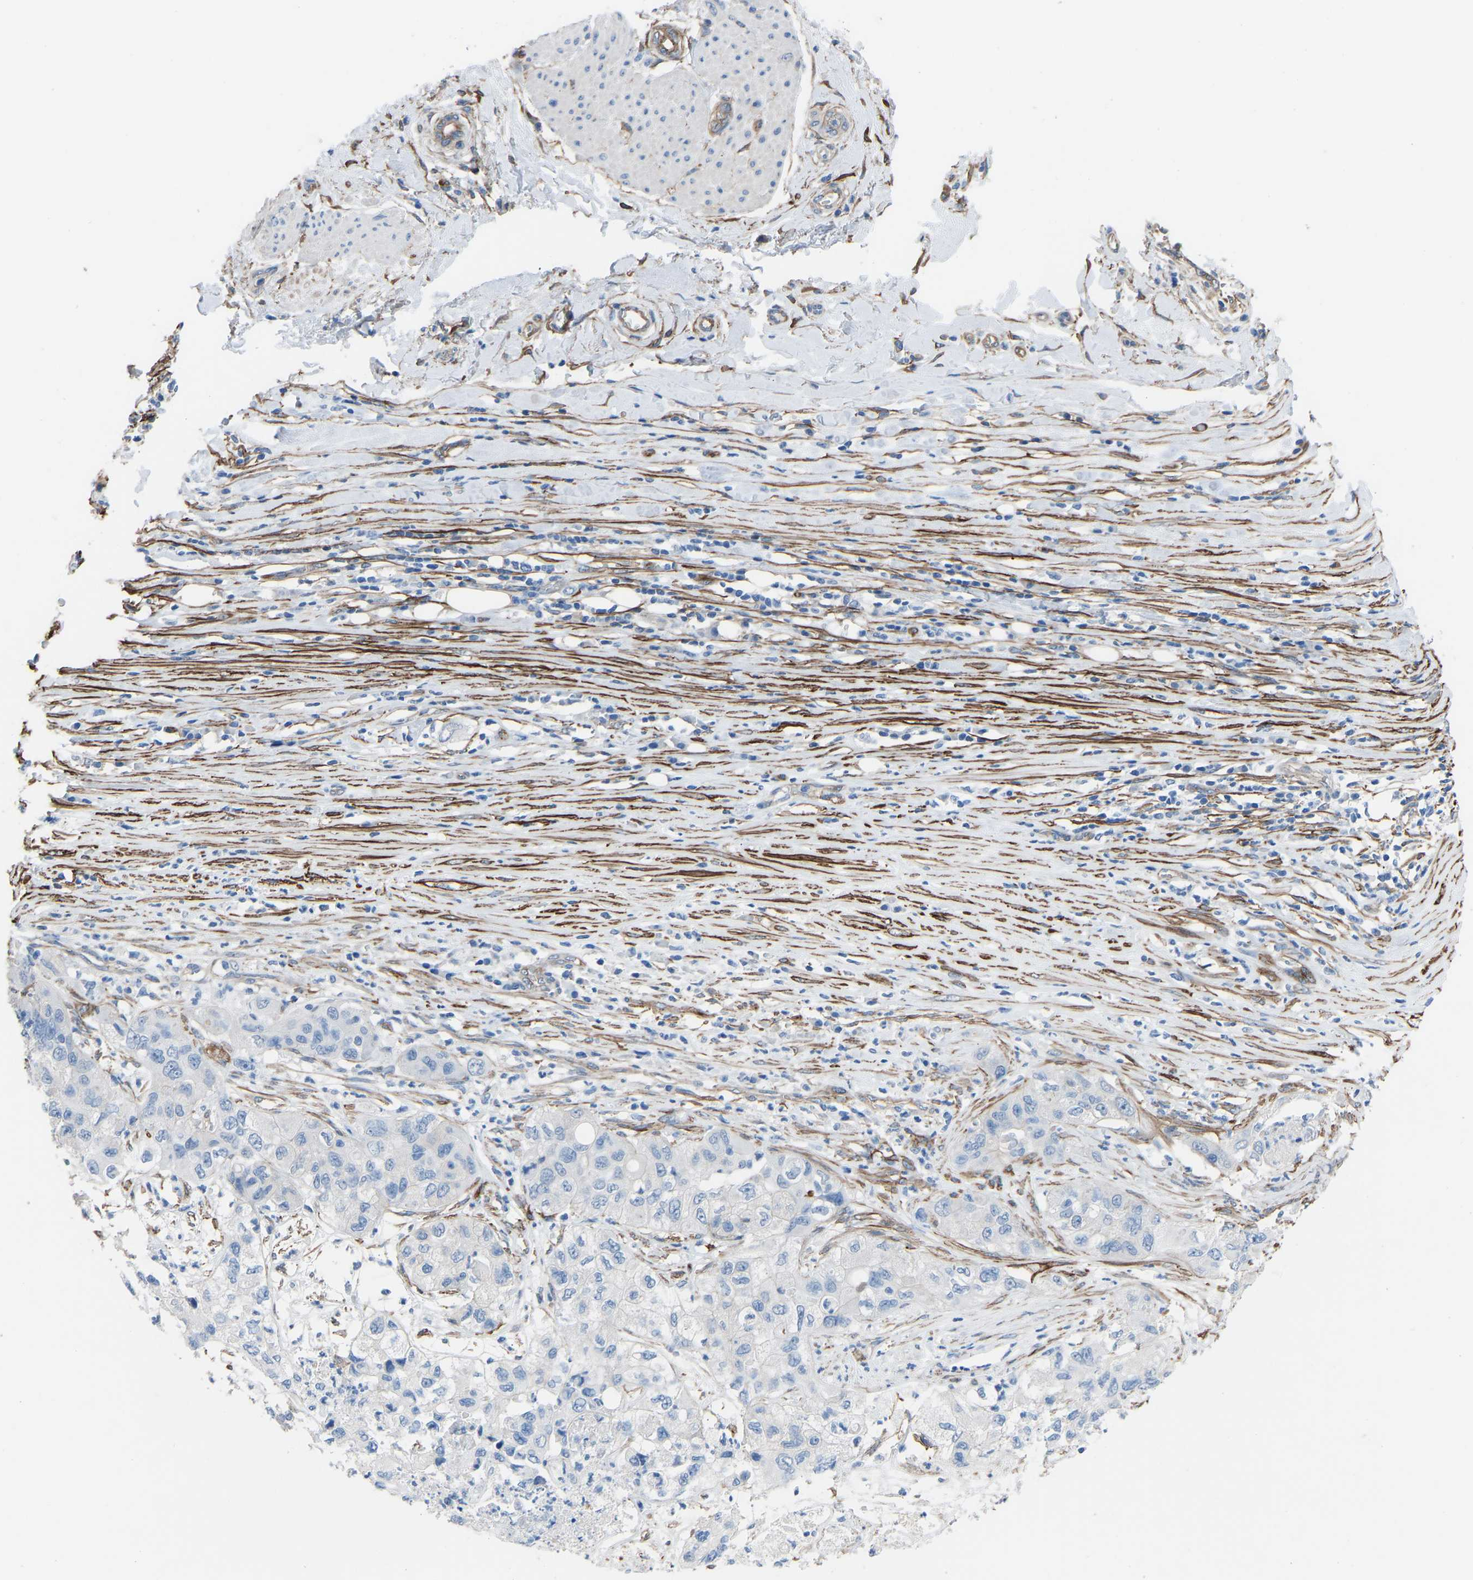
{"staining": {"intensity": "negative", "quantity": "none", "location": "none"}, "tissue": "pancreatic cancer", "cell_type": "Tumor cells", "image_type": "cancer", "snomed": [{"axis": "morphology", "description": "Adenocarcinoma, NOS"}, {"axis": "topography", "description": "Pancreas"}], "caption": "IHC photomicrograph of neoplastic tissue: pancreatic cancer (adenocarcinoma) stained with DAB (3,3'-diaminobenzidine) shows no significant protein staining in tumor cells.", "gene": "MYH10", "patient": {"sex": "female", "age": 78}}